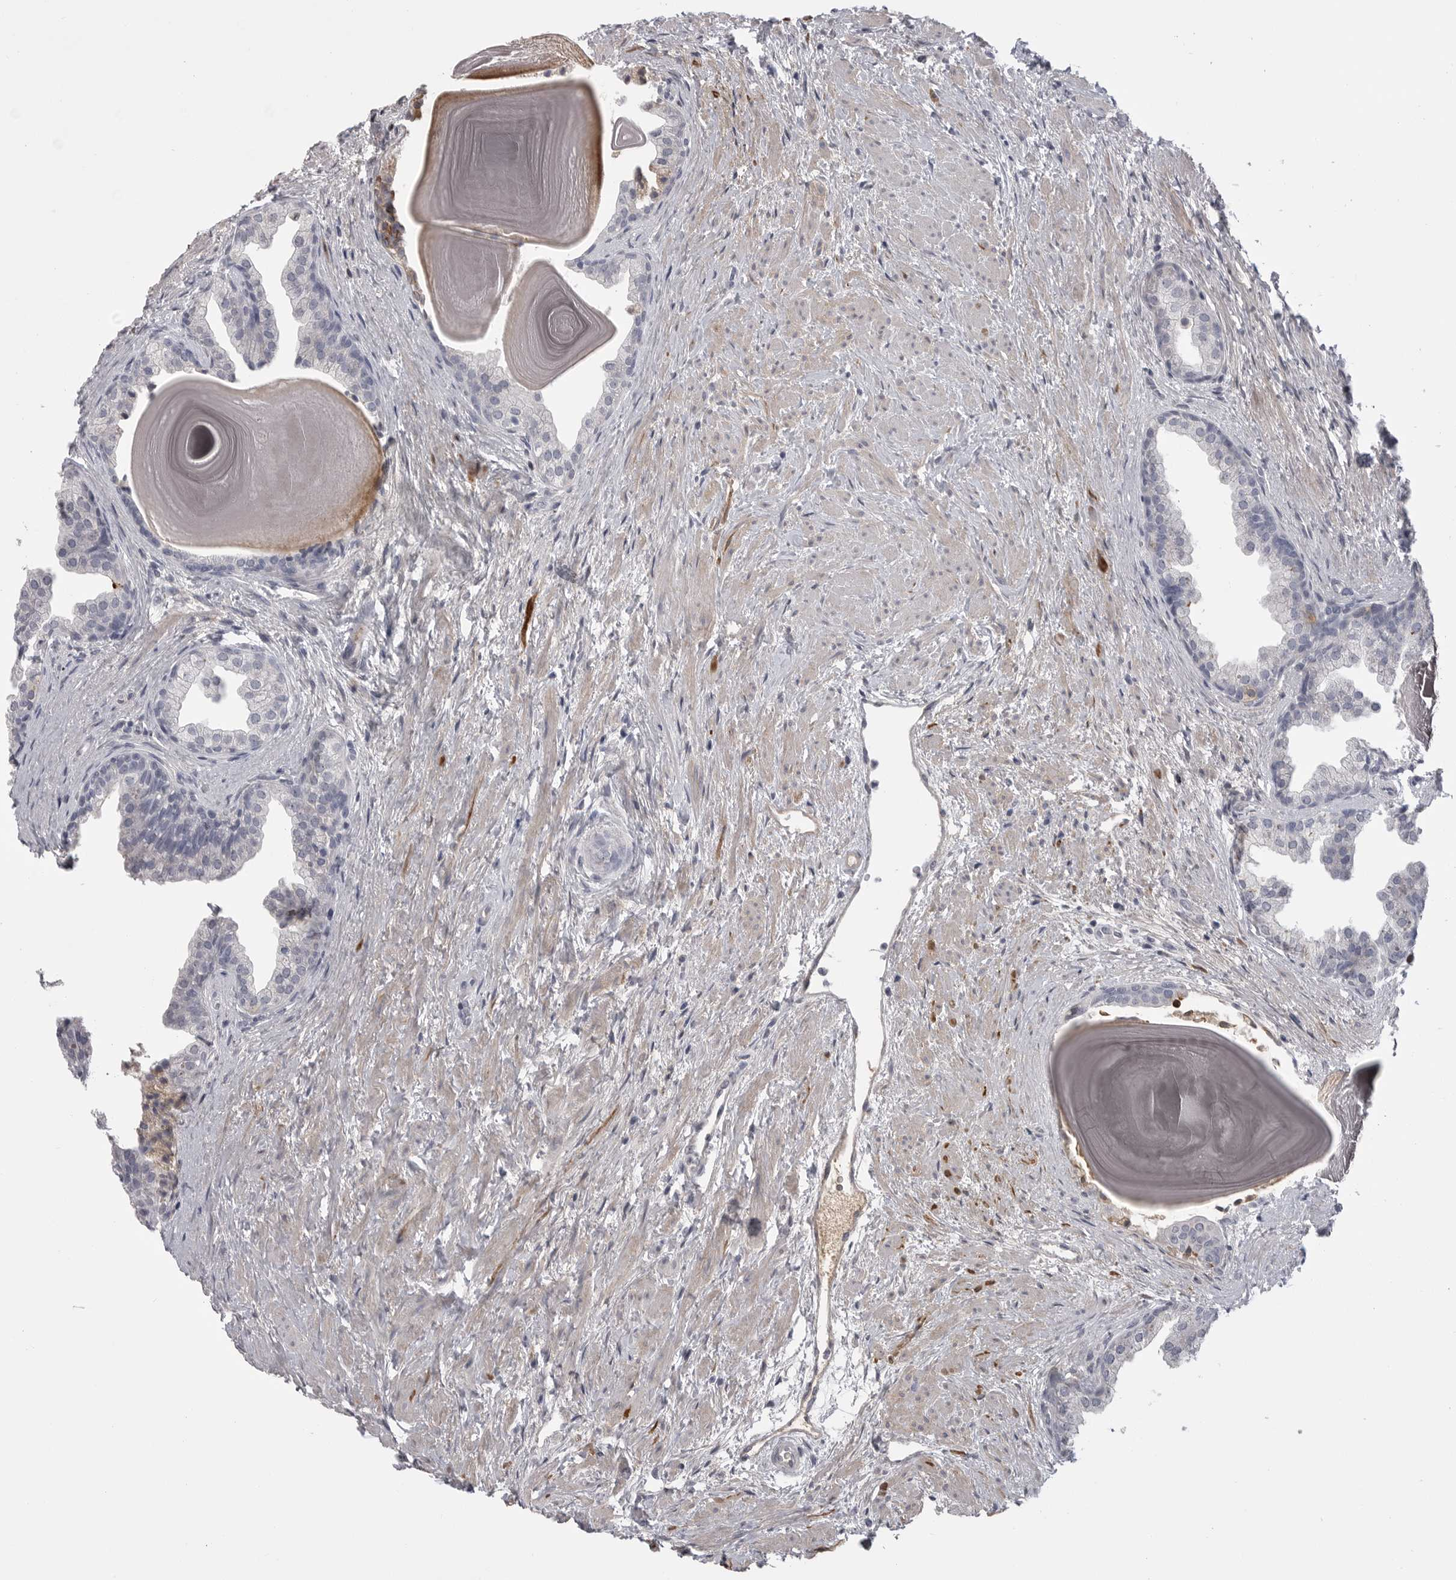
{"staining": {"intensity": "negative", "quantity": "none", "location": "none"}, "tissue": "prostate", "cell_type": "Glandular cells", "image_type": "normal", "snomed": [{"axis": "morphology", "description": "Normal tissue, NOS"}, {"axis": "topography", "description": "Prostate"}], "caption": "A histopathology image of prostate stained for a protein reveals no brown staining in glandular cells.", "gene": "SERPING1", "patient": {"sex": "male", "age": 48}}